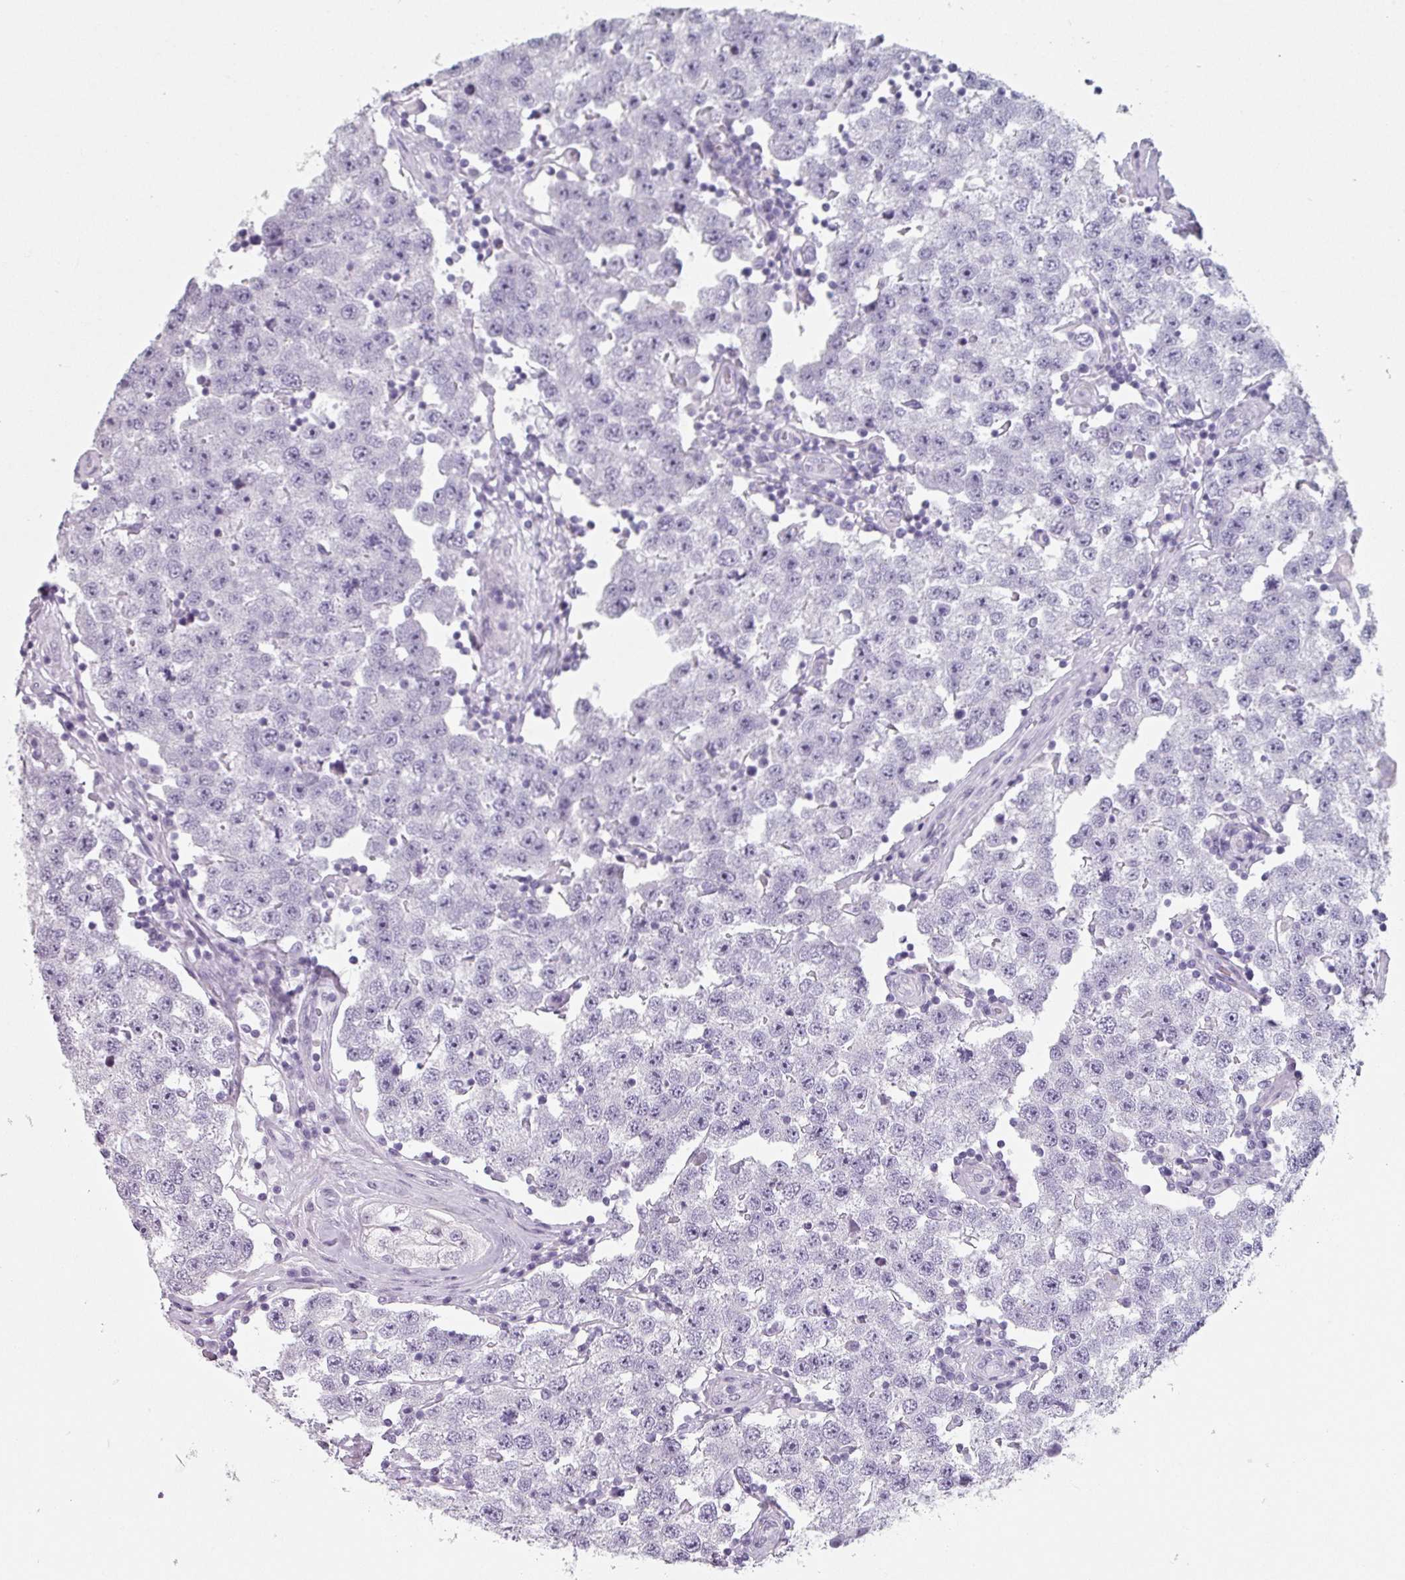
{"staining": {"intensity": "negative", "quantity": "none", "location": "none"}, "tissue": "testis cancer", "cell_type": "Tumor cells", "image_type": "cancer", "snomed": [{"axis": "morphology", "description": "Seminoma, NOS"}, {"axis": "topography", "description": "Testis"}], "caption": "Testis seminoma was stained to show a protein in brown. There is no significant positivity in tumor cells. (DAB IHC, high magnification).", "gene": "SFTPA1", "patient": {"sex": "male", "age": 34}}